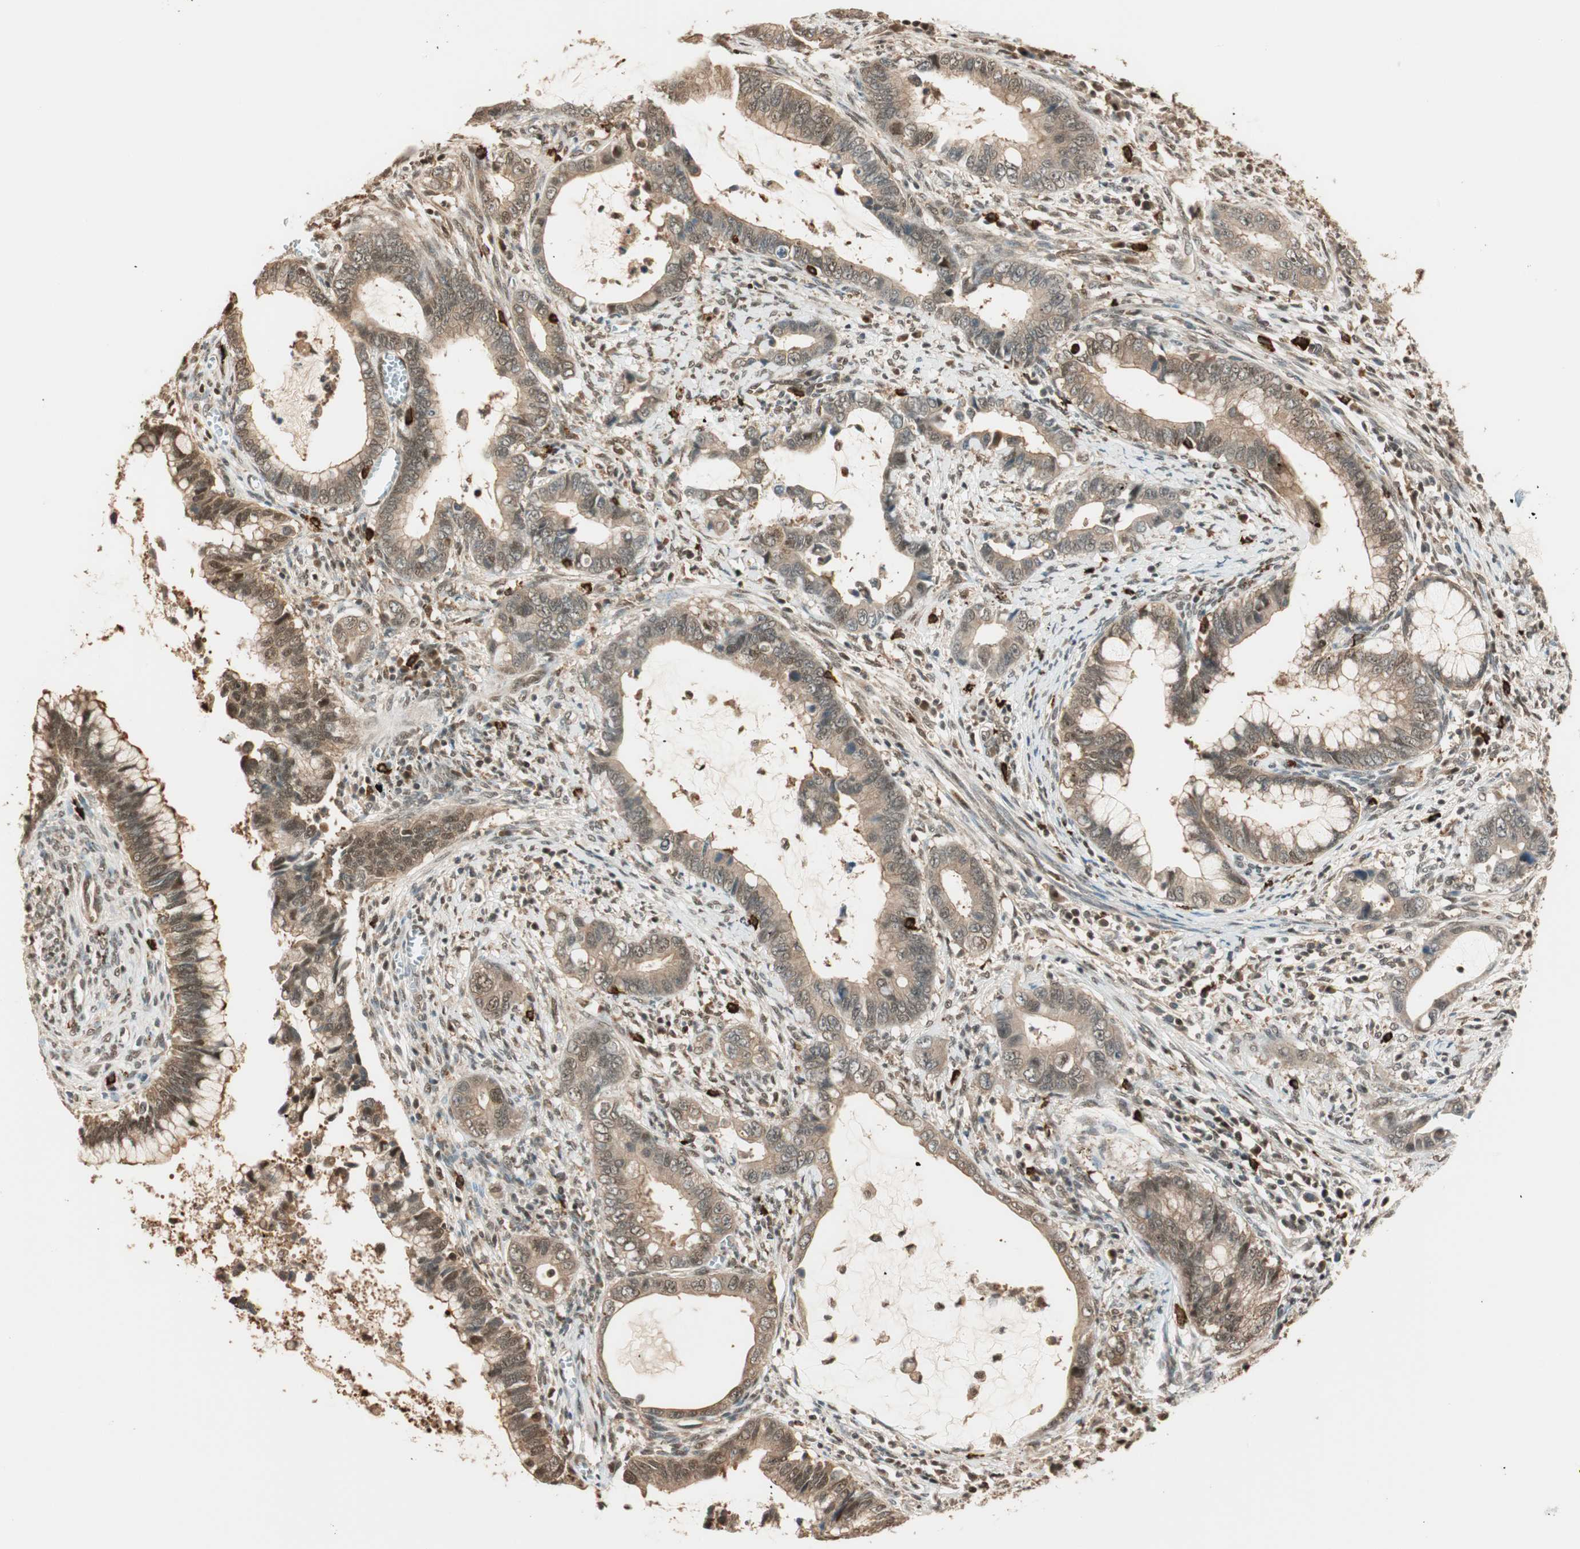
{"staining": {"intensity": "moderate", "quantity": ">75%", "location": "cytoplasmic/membranous,nuclear"}, "tissue": "cervical cancer", "cell_type": "Tumor cells", "image_type": "cancer", "snomed": [{"axis": "morphology", "description": "Adenocarcinoma, NOS"}, {"axis": "topography", "description": "Cervix"}], "caption": "Brown immunohistochemical staining in human cervical adenocarcinoma shows moderate cytoplasmic/membranous and nuclear staining in approximately >75% of tumor cells. The protein is shown in brown color, while the nuclei are stained blue.", "gene": "ZNF443", "patient": {"sex": "female", "age": 44}}